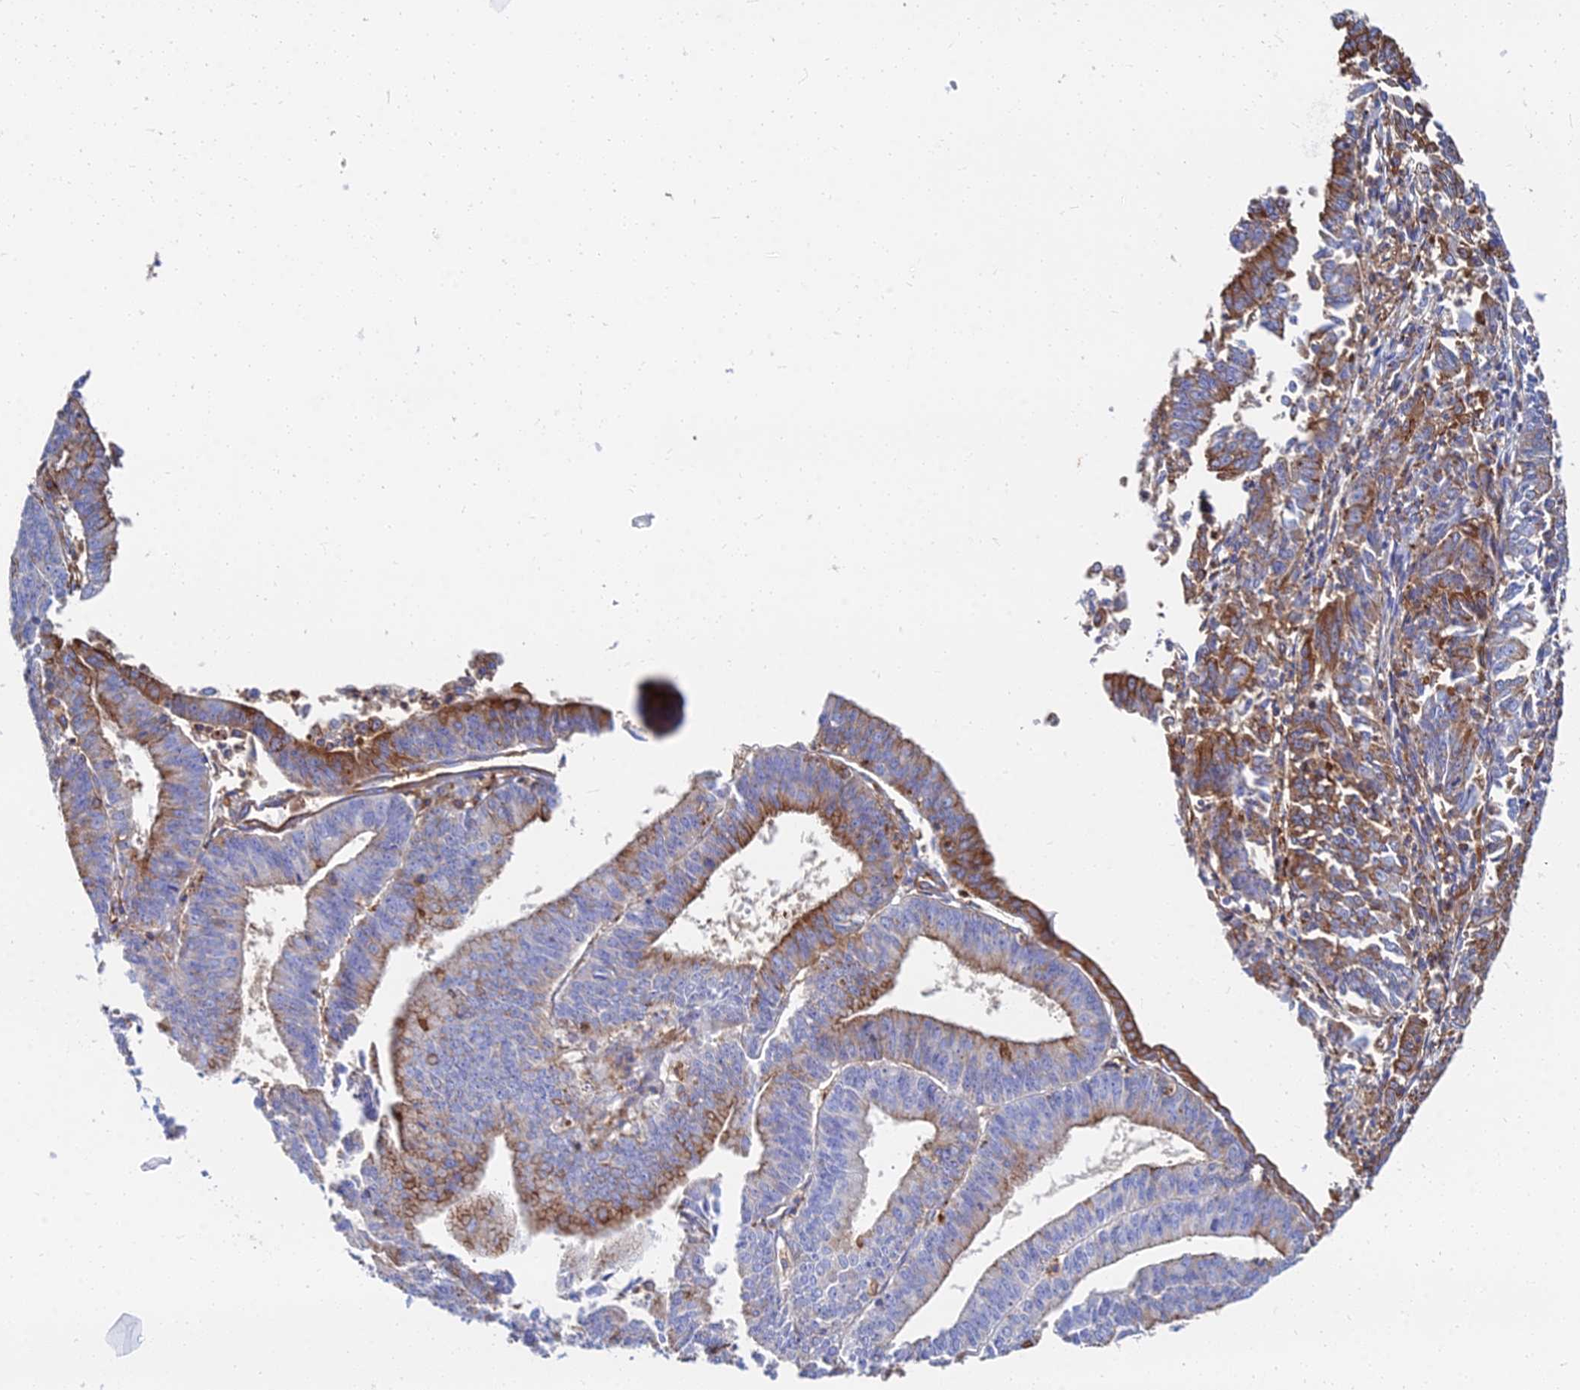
{"staining": {"intensity": "strong", "quantity": "25%-75%", "location": "cytoplasmic/membranous"}, "tissue": "endometrial cancer", "cell_type": "Tumor cells", "image_type": "cancer", "snomed": [{"axis": "morphology", "description": "Adenocarcinoma, NOS"}, {"axis": "topography", "description": "Endometrium"}], "caption": "Protein expression analysis of endometrial cancer (adenocarcinoma) shows strong cytoplasmic/membranous expression in about 25%-75% of tumor cells.", "gene": "GPR42", "patient": {"sex": "female", "age": 73}}